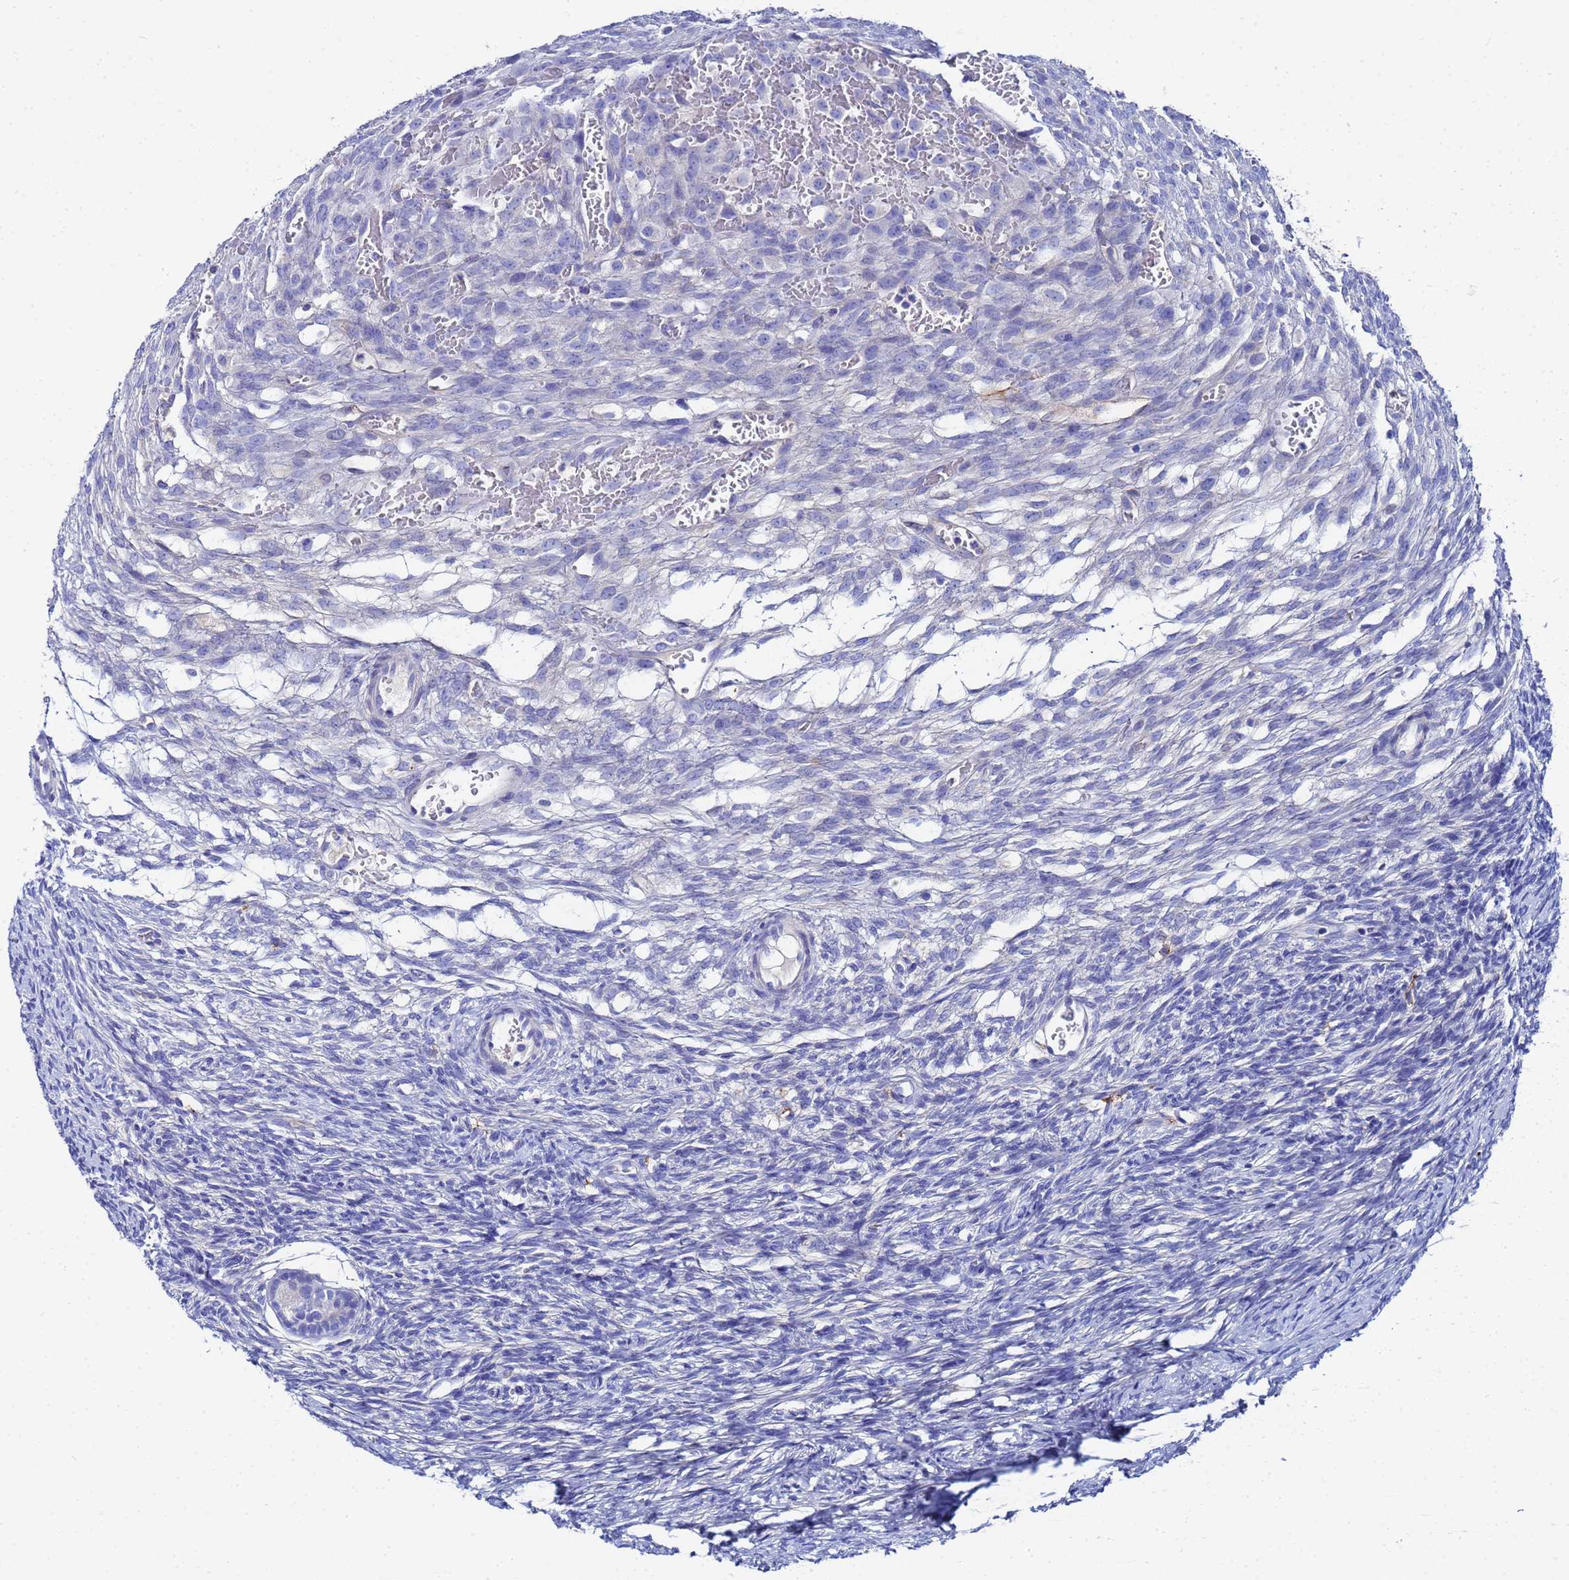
{"staining": {"intensity": "negative", "quantity": "none", "location": "none"}, "tissue": "ovary", "cell_type": "Ovarian stroma cells", "image_type": "normal", "snomed": [{"axis": "morphology", "description": "Normal tissue, NOS"}, {"axis": "topography", "description": "Ovary"}], "caption": "DAB (3,3'-diaminobenzidine) immunohistochemical staining of unremarkable ovary shows no significant positivity in ovarian stroma cells.", "gene": "AQP12A", "patient": {"sex": "female", "age": 39}}